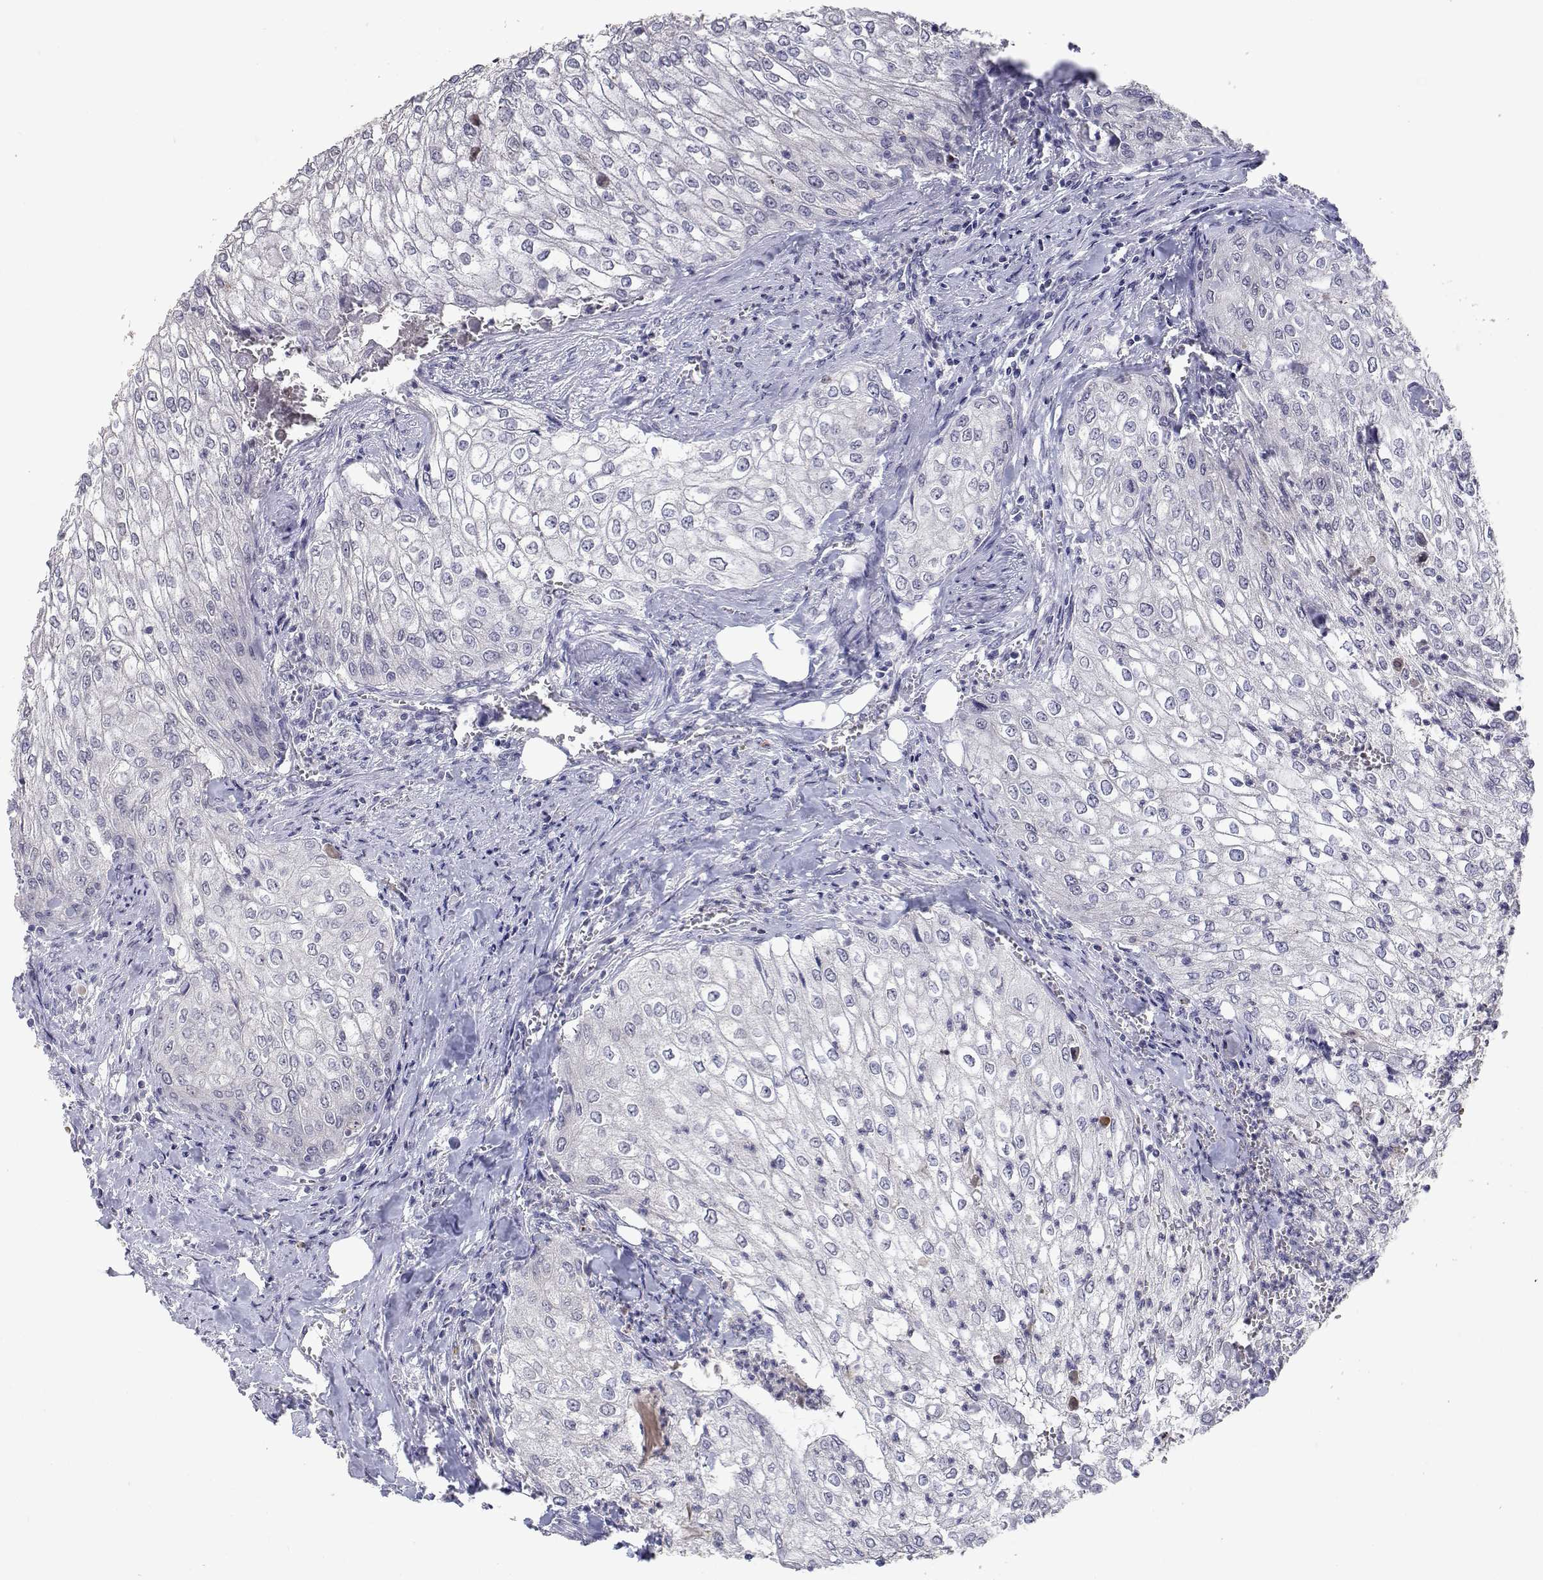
{"staining": {"intensity": "negative", "quantity": "none", "location": "none"}, "tissue": "urothelial cancer", "cell_type": "Tumor cells", "image_type": "cancer", "snomed": [{"axis": "morphology", "description": "Urothelial carcinoma, High grade"}, {"axis": "topography", "description": "Urinary bladder"}], "caption": "Tumor cells show no significant protein staining in urothelial cancer. (DAB (3,3'-diaminobenzidine) immunohistochemistry (IHC) visualized using brightfield microscopy, high magnification).", "gene": "RBPJL", "patient": {"sex": "male", "age": 62}}